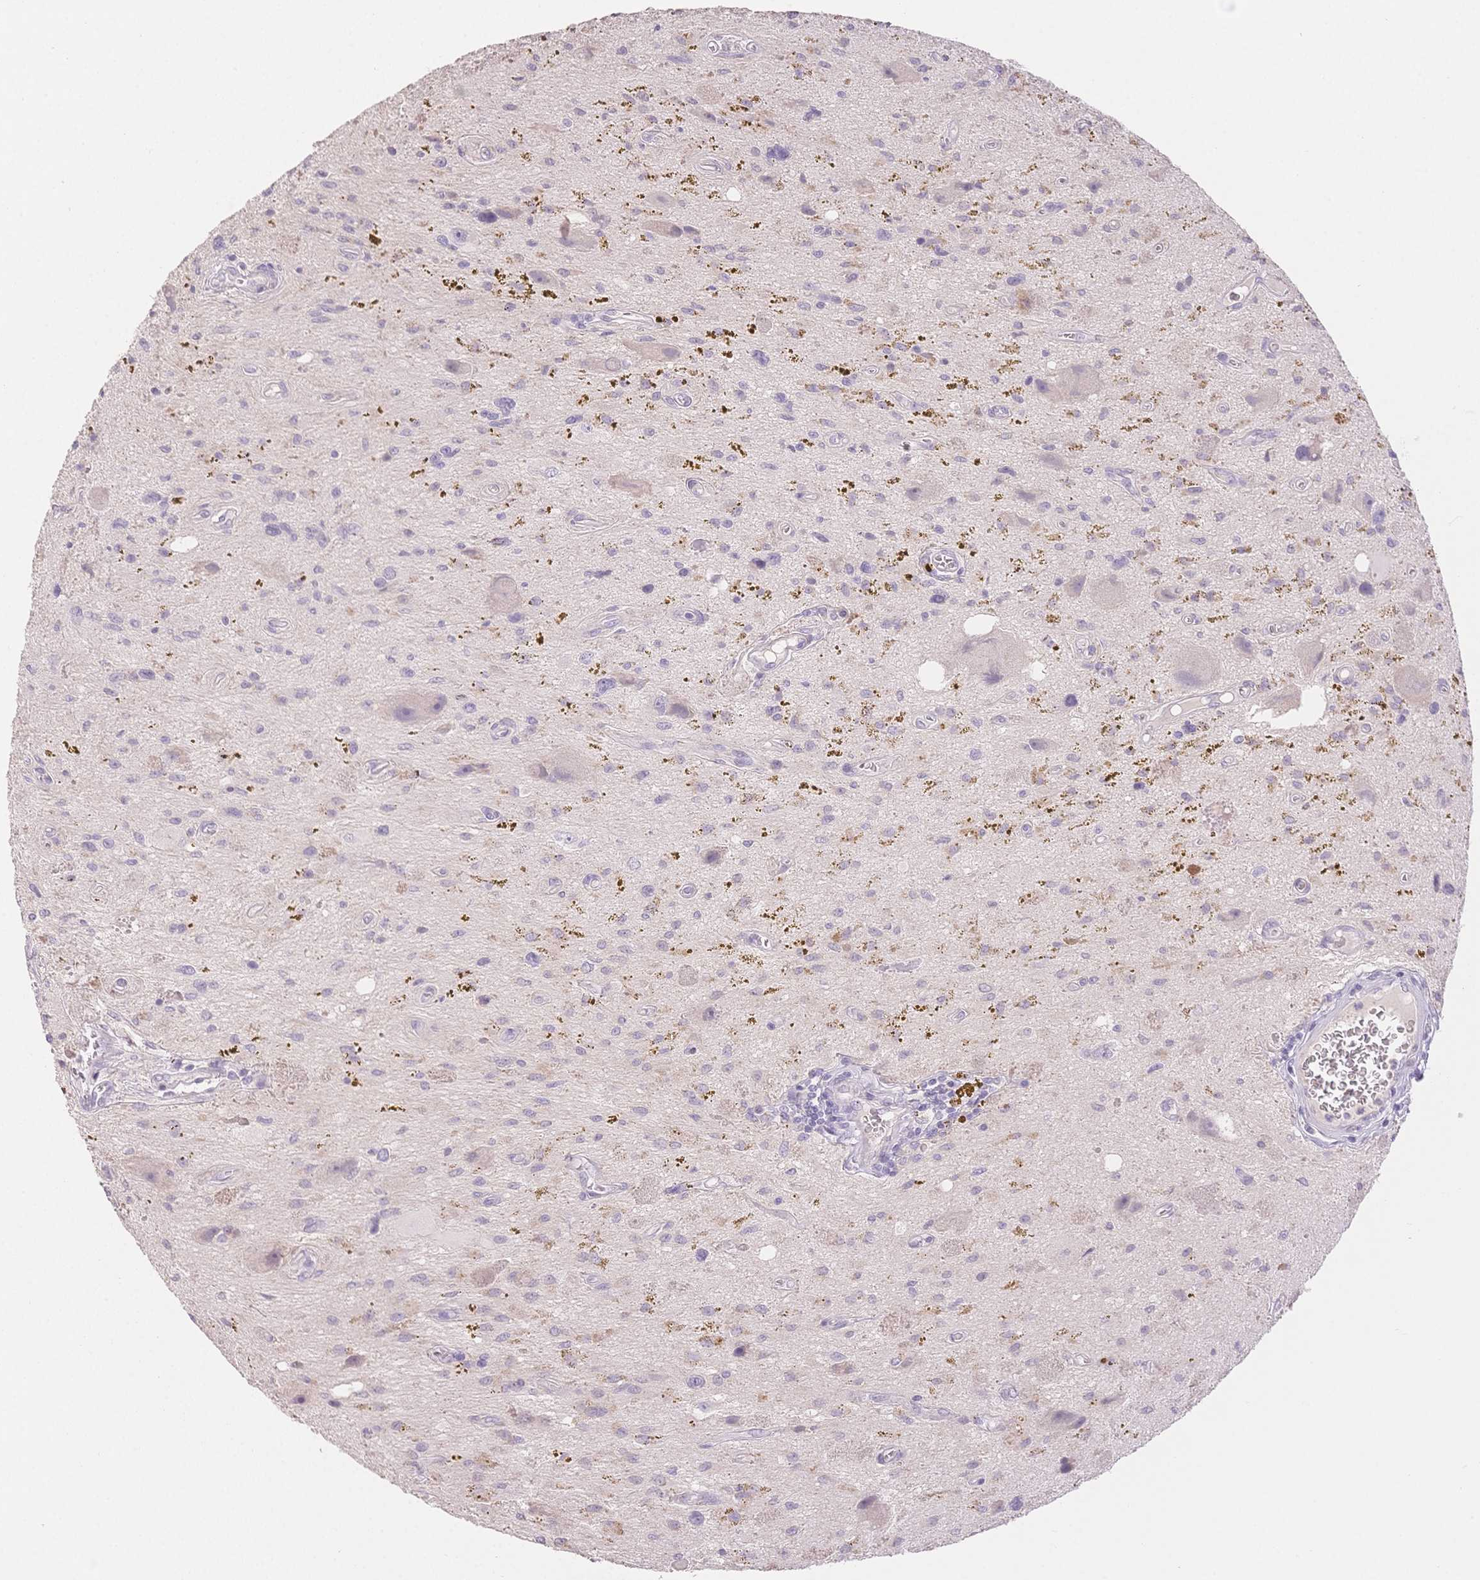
{"staining": {"intensity": "negative", "quantity": "none", "location": "none"}, "tissue": "glioma", "cell_type": "Tumor cells", "image_type": "cancer", "snomed": [{"axis": "morphology", "description": "Glioma, malignant, Low grade"}, {"axis": "topography", "description": "Cerebellum"}], "caption": "An immunohistochemistry (IHC) image of malignant low-grade glioma is shown. There is no staining in tumor cells of malignant low-grade glioma.", "gene": "SUV39H2", "patient": {"sex": "female", "age": 14}}